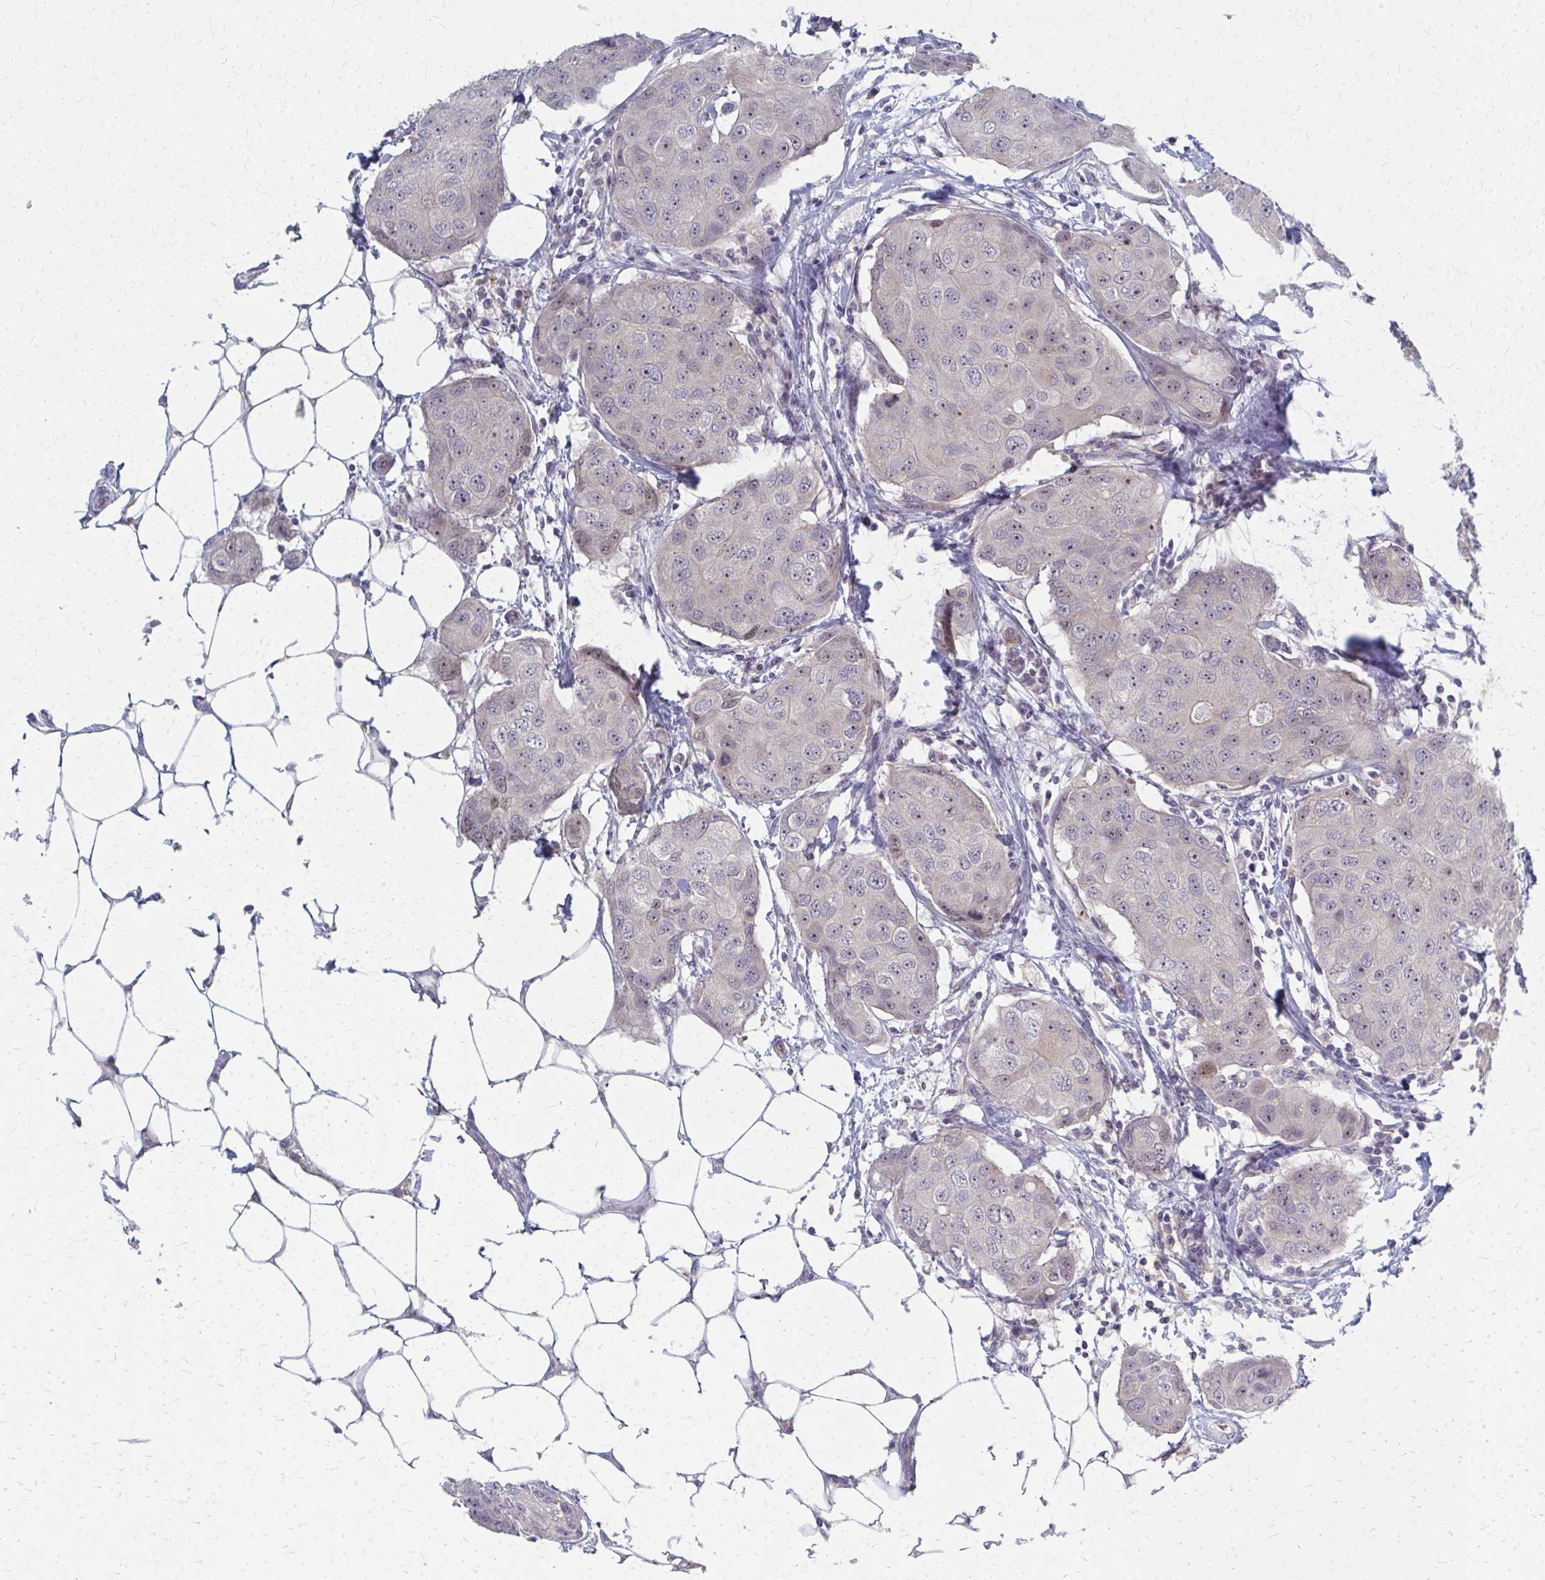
{"staining": {"intensity": "weak", "quantity": "25%-75%", "location": "nuclear"}, "tissue": "breast cancer", "cell_type": "Tumor cells", "image_type": "cancer", "snomed": [{"axis": "morphology", "description": "Duct carcinoma"}, {"axis": "topography", "description": "Breast"}, {"axis": "topography", "description": "Lymph node"}], "caption": "IHC micrograph of neoplastic tissue: breast cancer stained using IHC shows low levels of weak protein expression localized specifically in the nuclear of tumor cells, appearing as a nuclear brown color.", "gene": "NUDT16", "patient": {"sex": "female", "age": 80}}